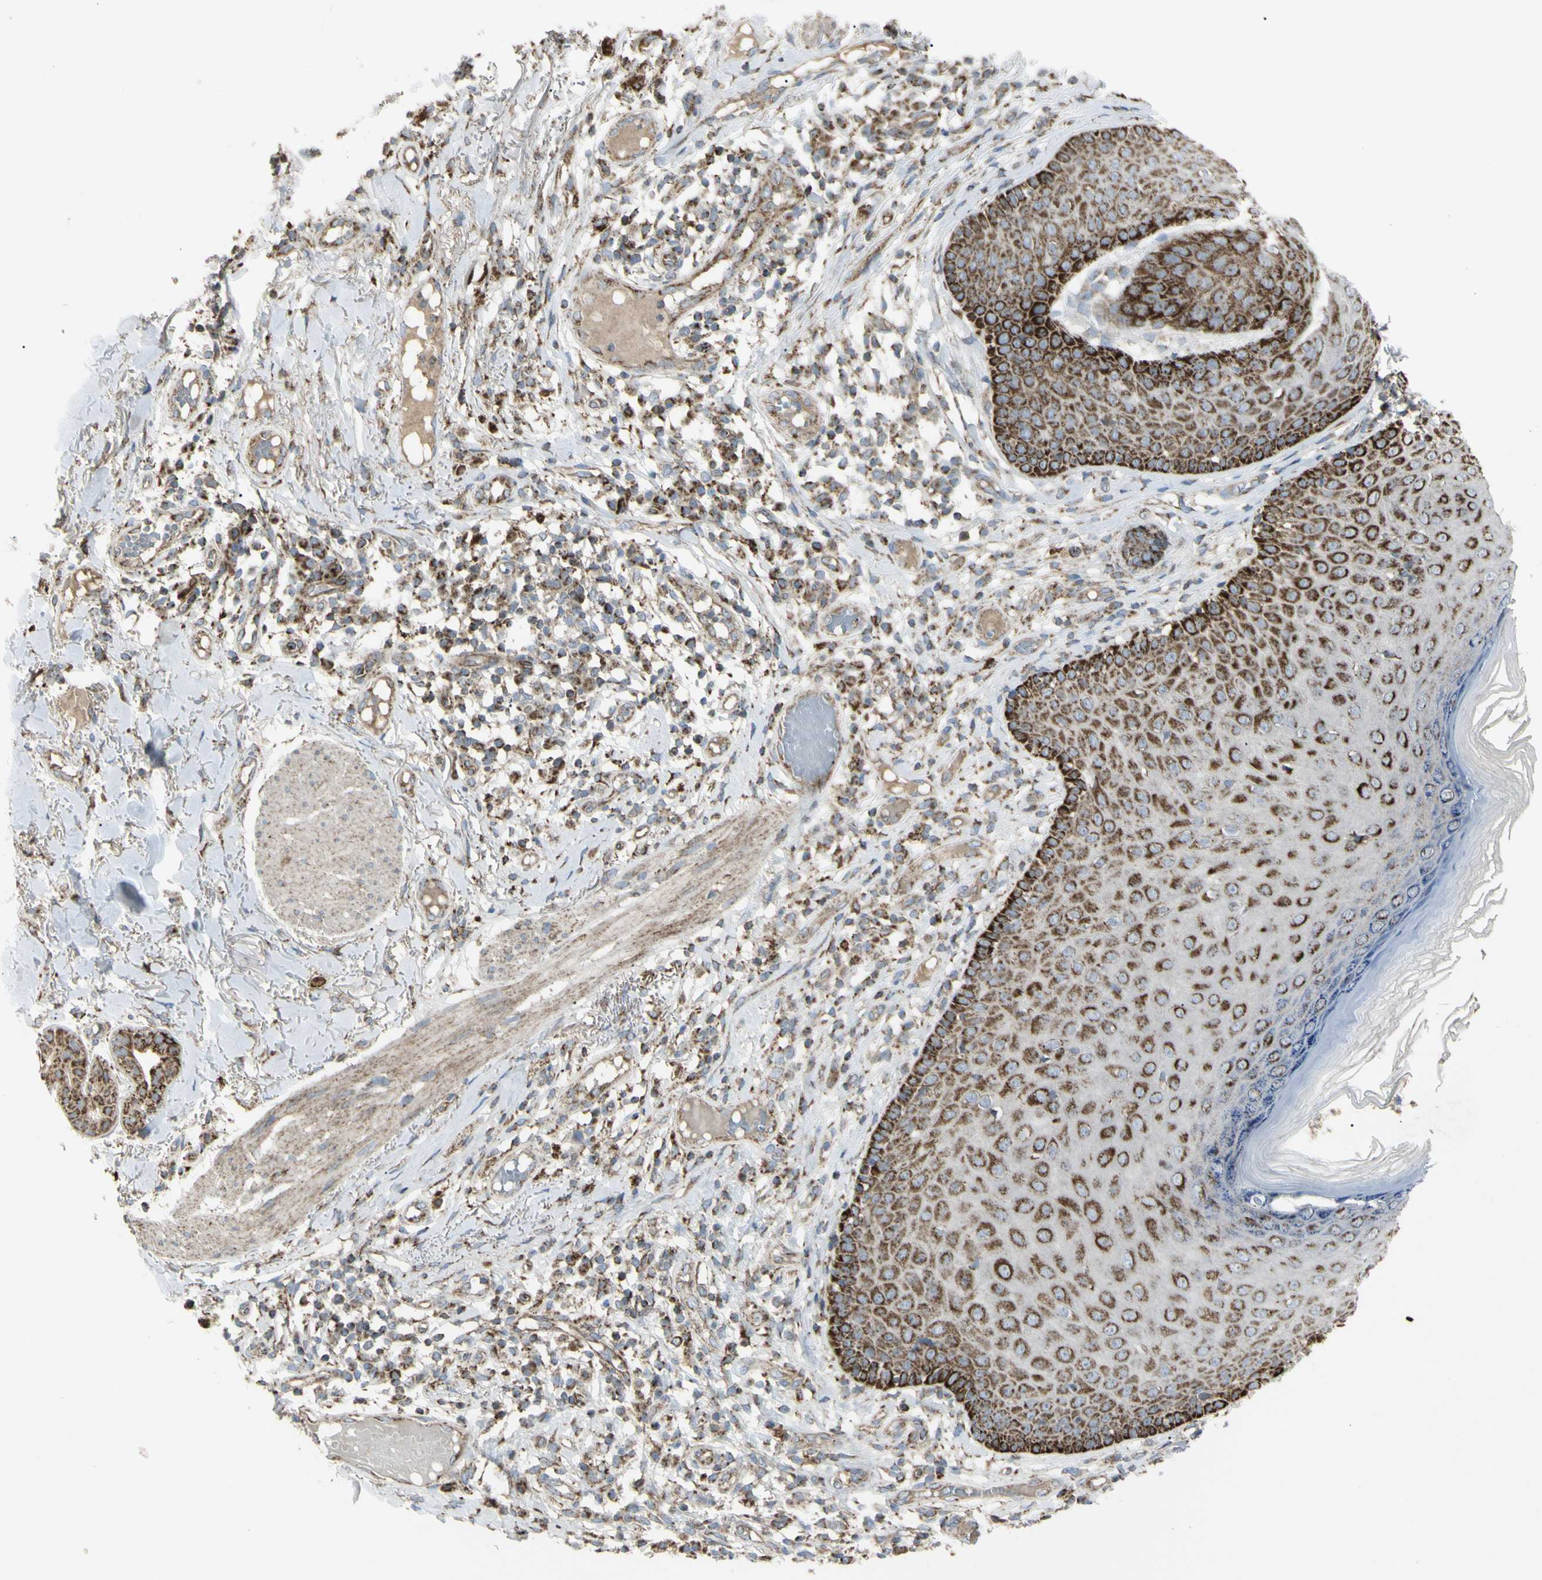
{"staining": {"intensity": "strong", "quantity": ">75%", "location": "cytoplasmic/membranous"}, "tissue": "skin cancer", "cell_type": "Tumor cells", "image_type": "cancer", "snomed": [{"axis": "morphology", "description": "Normal tissue, NOS"}, {"axis": "morphology", "description": "Basal cell carcinoma"}, {"axis": "topography", "description": "Skin"}], "caption": "Skin basal cell carcinoma tissue reveals strong cytoplasmic/membranous expression in about >75% of tumor cells", "gene": "CYB5R1", "patient": {"sex": "male", "age": 52}}